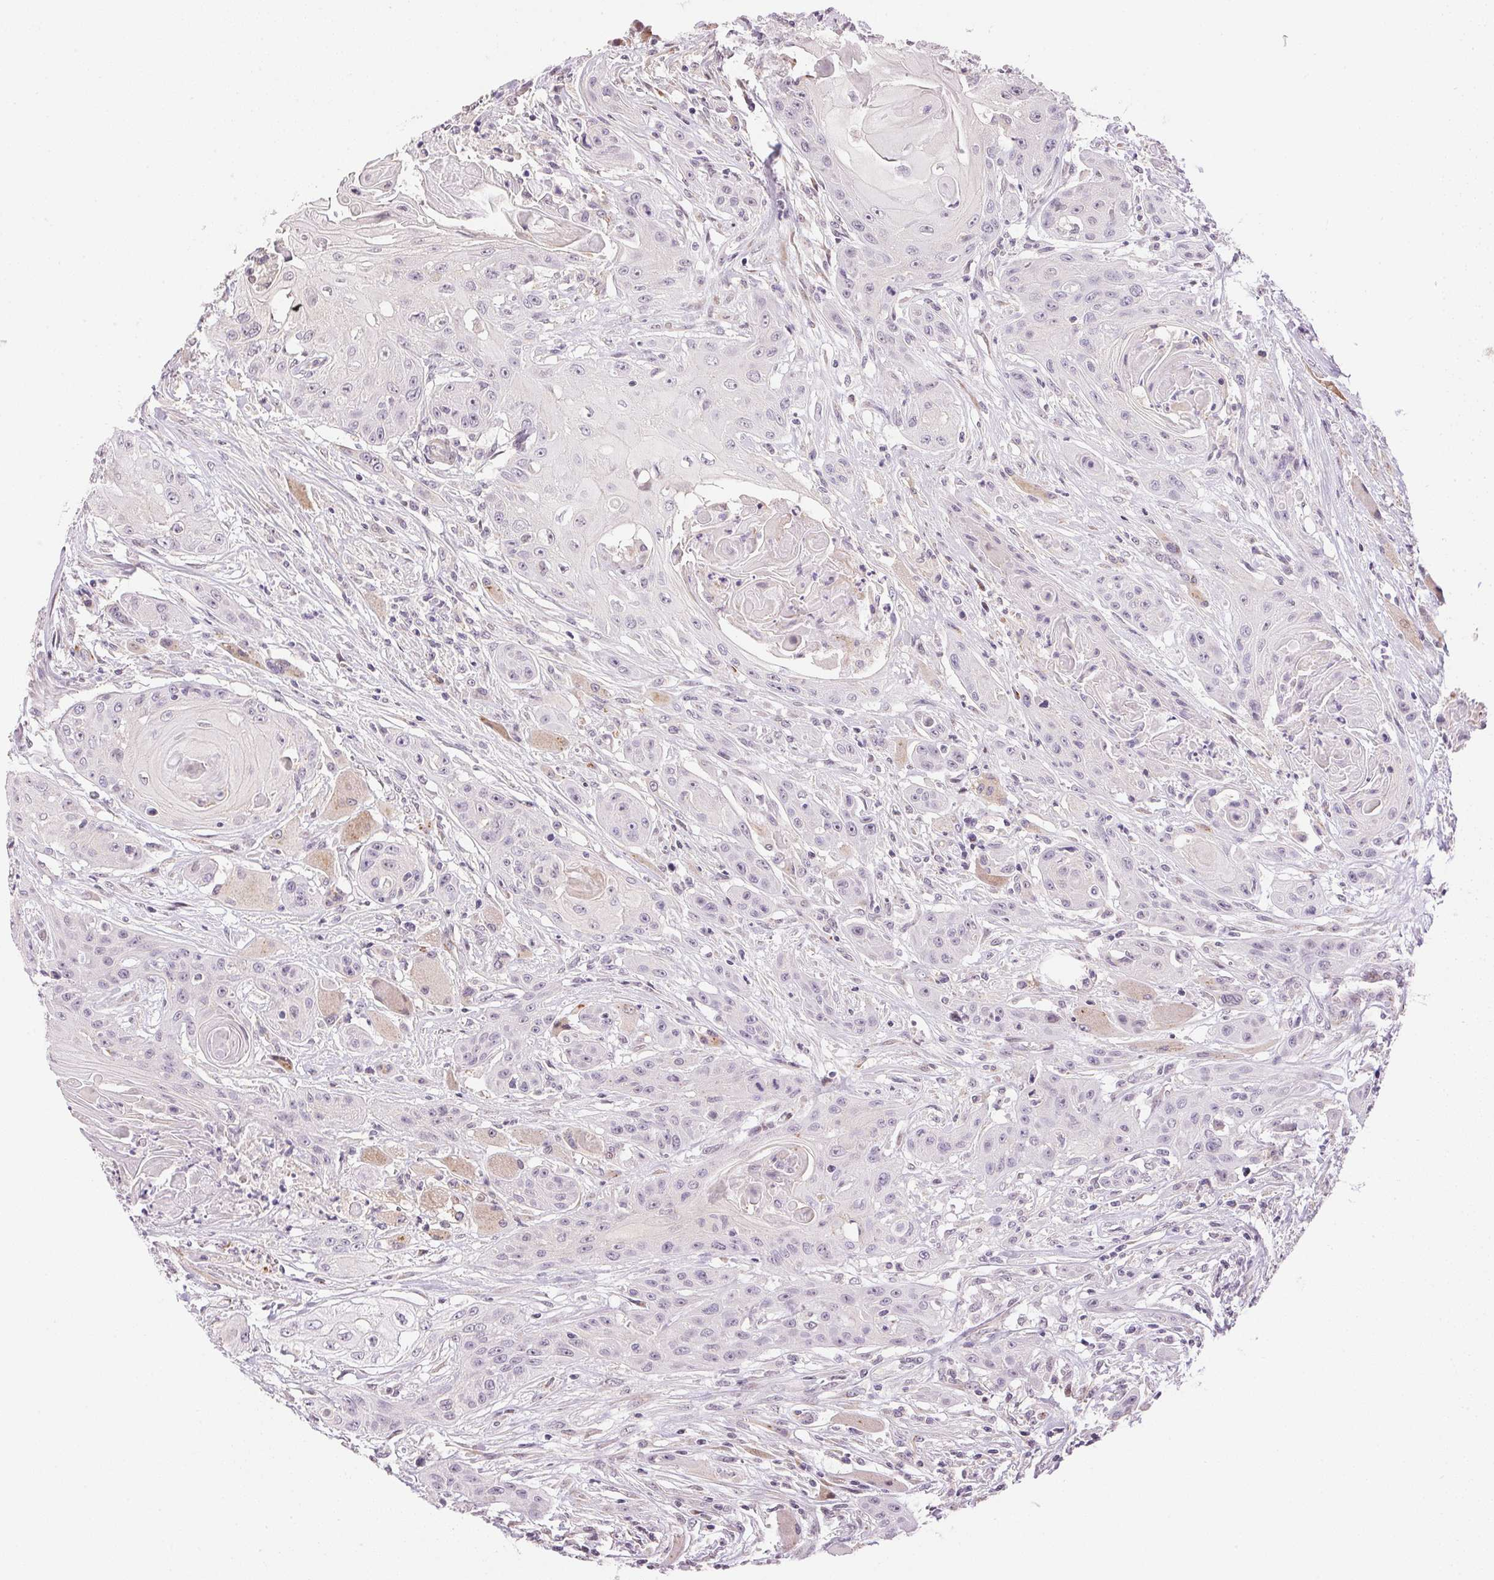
{"staining": {"intensity": "negative", "quantity": "none", "location": "none"}, "tissue": "head and neck cancer", "cell_type": "Tumor cells", "image_type": "cancer", "snomed": [{"axis": "morphology", "description": "Squamous cell carcinoma, NOS"}, {"axis": "topography", "description": "Oral tissue"}, {"axis": "topography", "description": "Head-Neck"}, {"axis": "topography", "description": "Neck, NOS"}], "caption": "Immunohistochemistry of human squamous cell carcinoma (head and neck) demonstrates no positivity in tumor cells. The staining was performed using DAB (3,3'-diaminobenzidine) to visualize the protein expression in brown, while the nuclei were stained in blue with hematoxylin (Magnification: 20x).", "gene": "GYG2", "patient": {"sex": "female", "age": 55}}